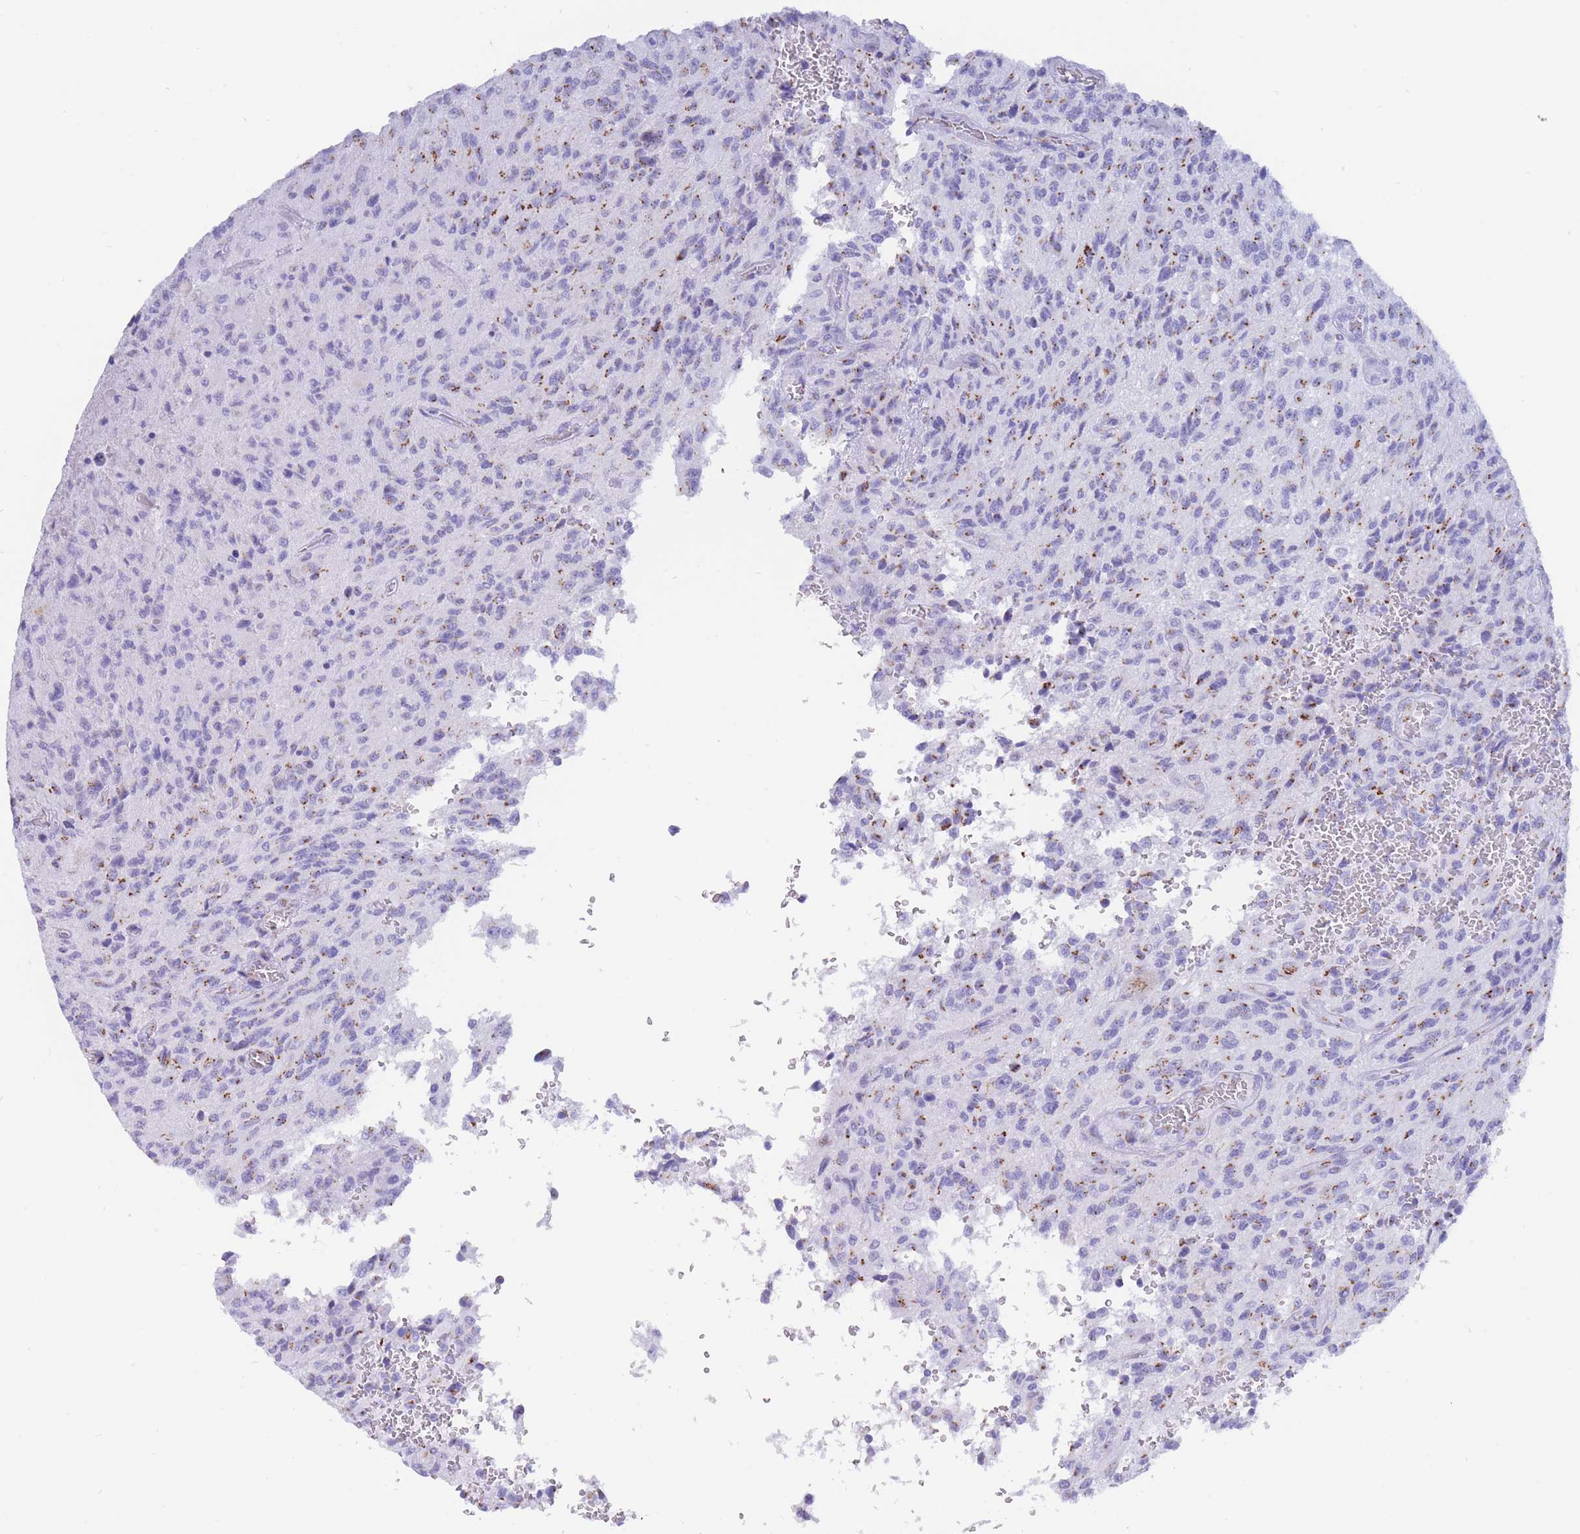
{"staining": {"intensity": "moderate", "quantity": "25%-75%", "location": "cytoplasmic/membranous"}, "tissue": "glioma", "cell_type": "Tumor cells", "image_type": "cancer", "snomed": [{"axis": "morphology", "description": "Normal tissue, NOS"}, {"axis": "morphology", "description": "Glioma, malignant, High grade"}, {"axis": "topography", "description": "Cerebral cortex"}], "caption": "Malignant high-grade glioma stained for a protein demonstrates moderate cytoplasmic/membranous positivity in tumor cells.", "gene": "FAM3C", "patient": {"sex": "male", "age": 56}}